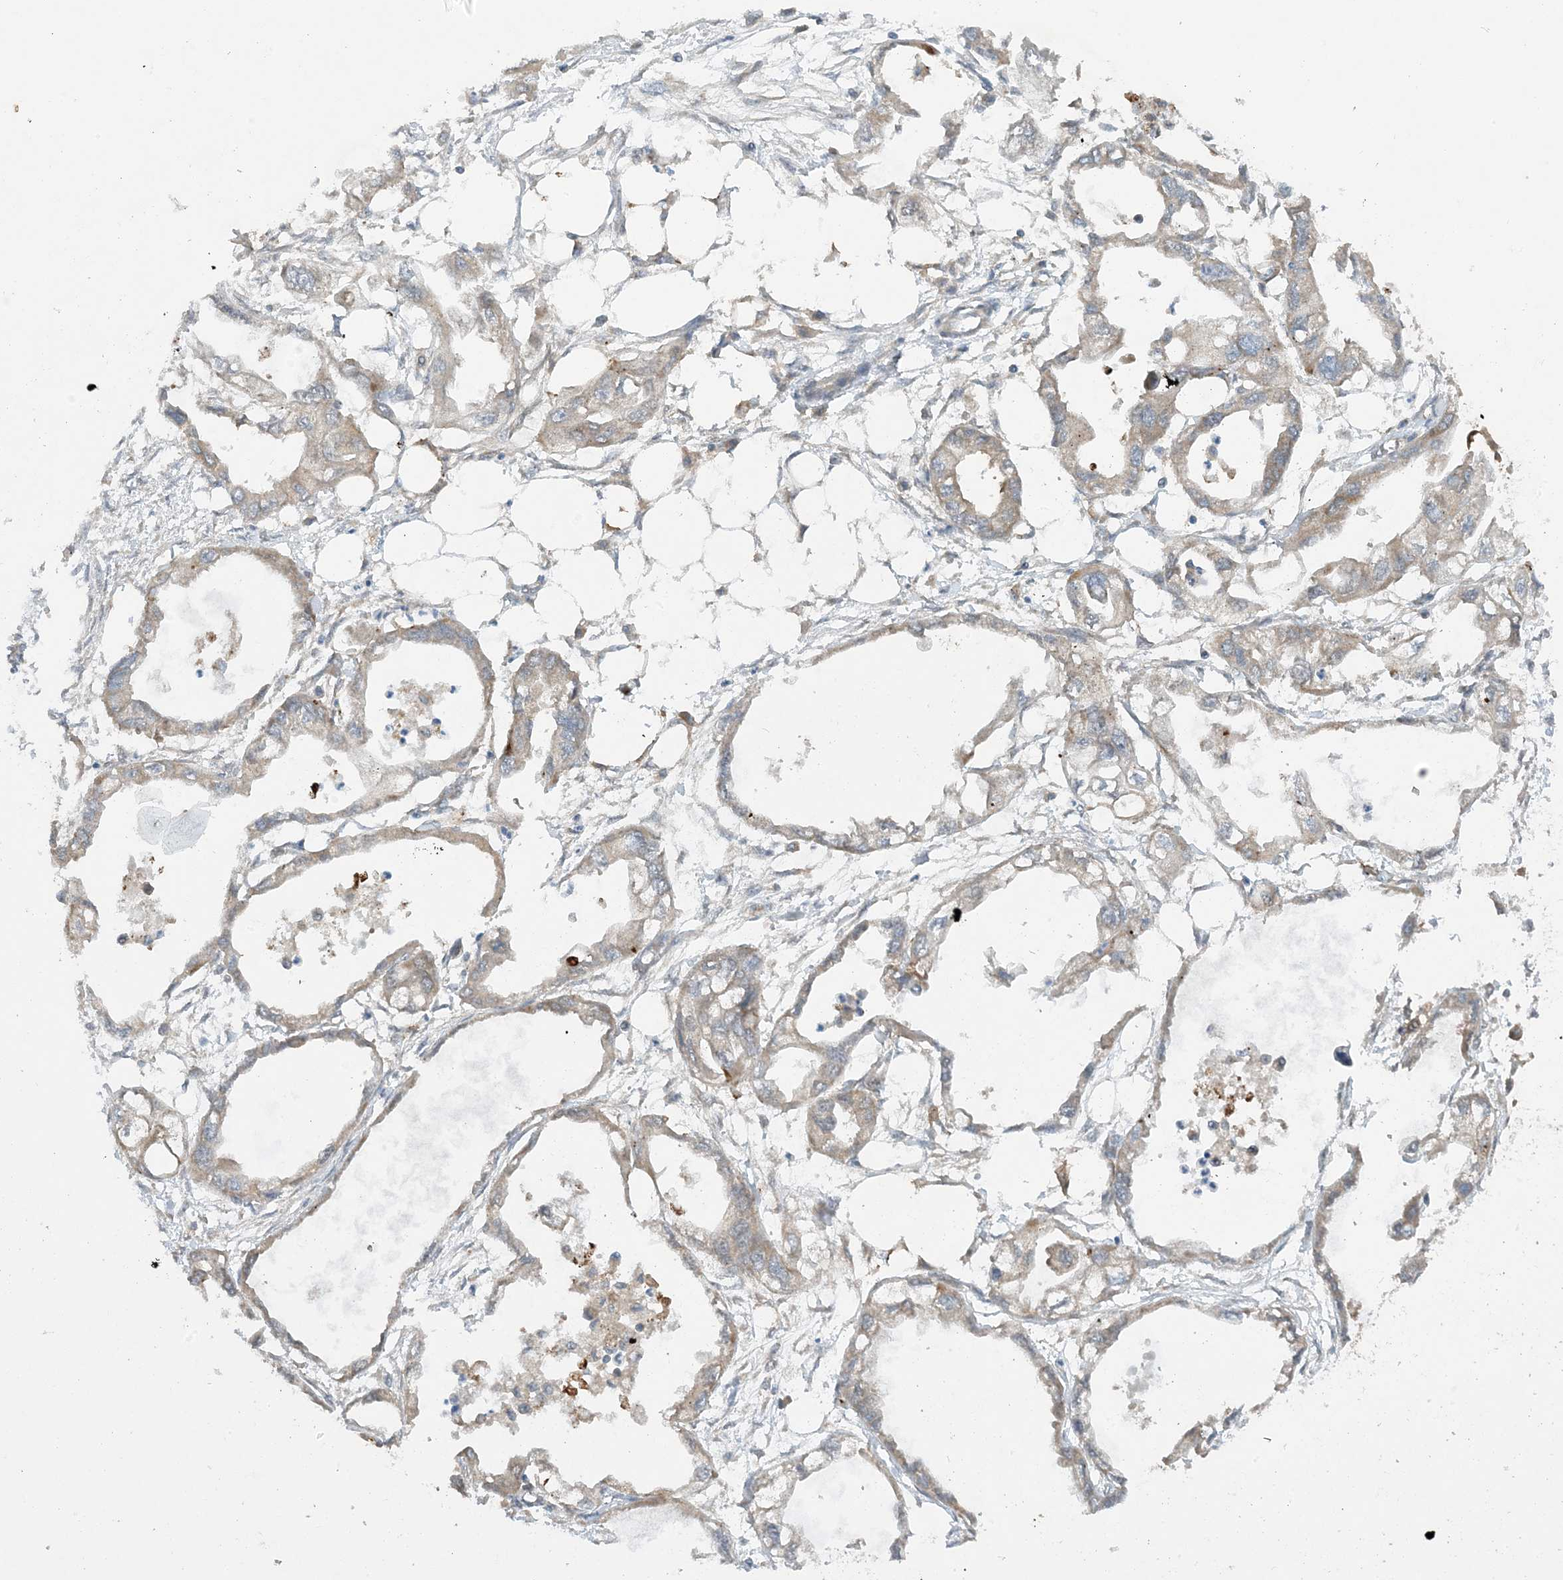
{"staining": {"intensity": "negative", "quantity": "none", "location": "none"}, "tissue": "endometrial cancer", "cell_type": "Tumor cells", "image_type": "cancer", "snomed": [{"axis": "morphology", "description": "Adenocarcinoma, NOS"}, {"axis": "morphology", "description": "Adenocarcinoma, metastatic, NOS"}, {"axis": "topography", "description": "Adipose tissue"}, {"axis": "topography", "description": "Endometrium"}], "caption": "Endometrial adenocarcinoma was stained to show a protein in brown. There is no significant positivity in tumor cells.", "gene": "STAM2", "patient": {"sex": "female", "age": 67}}